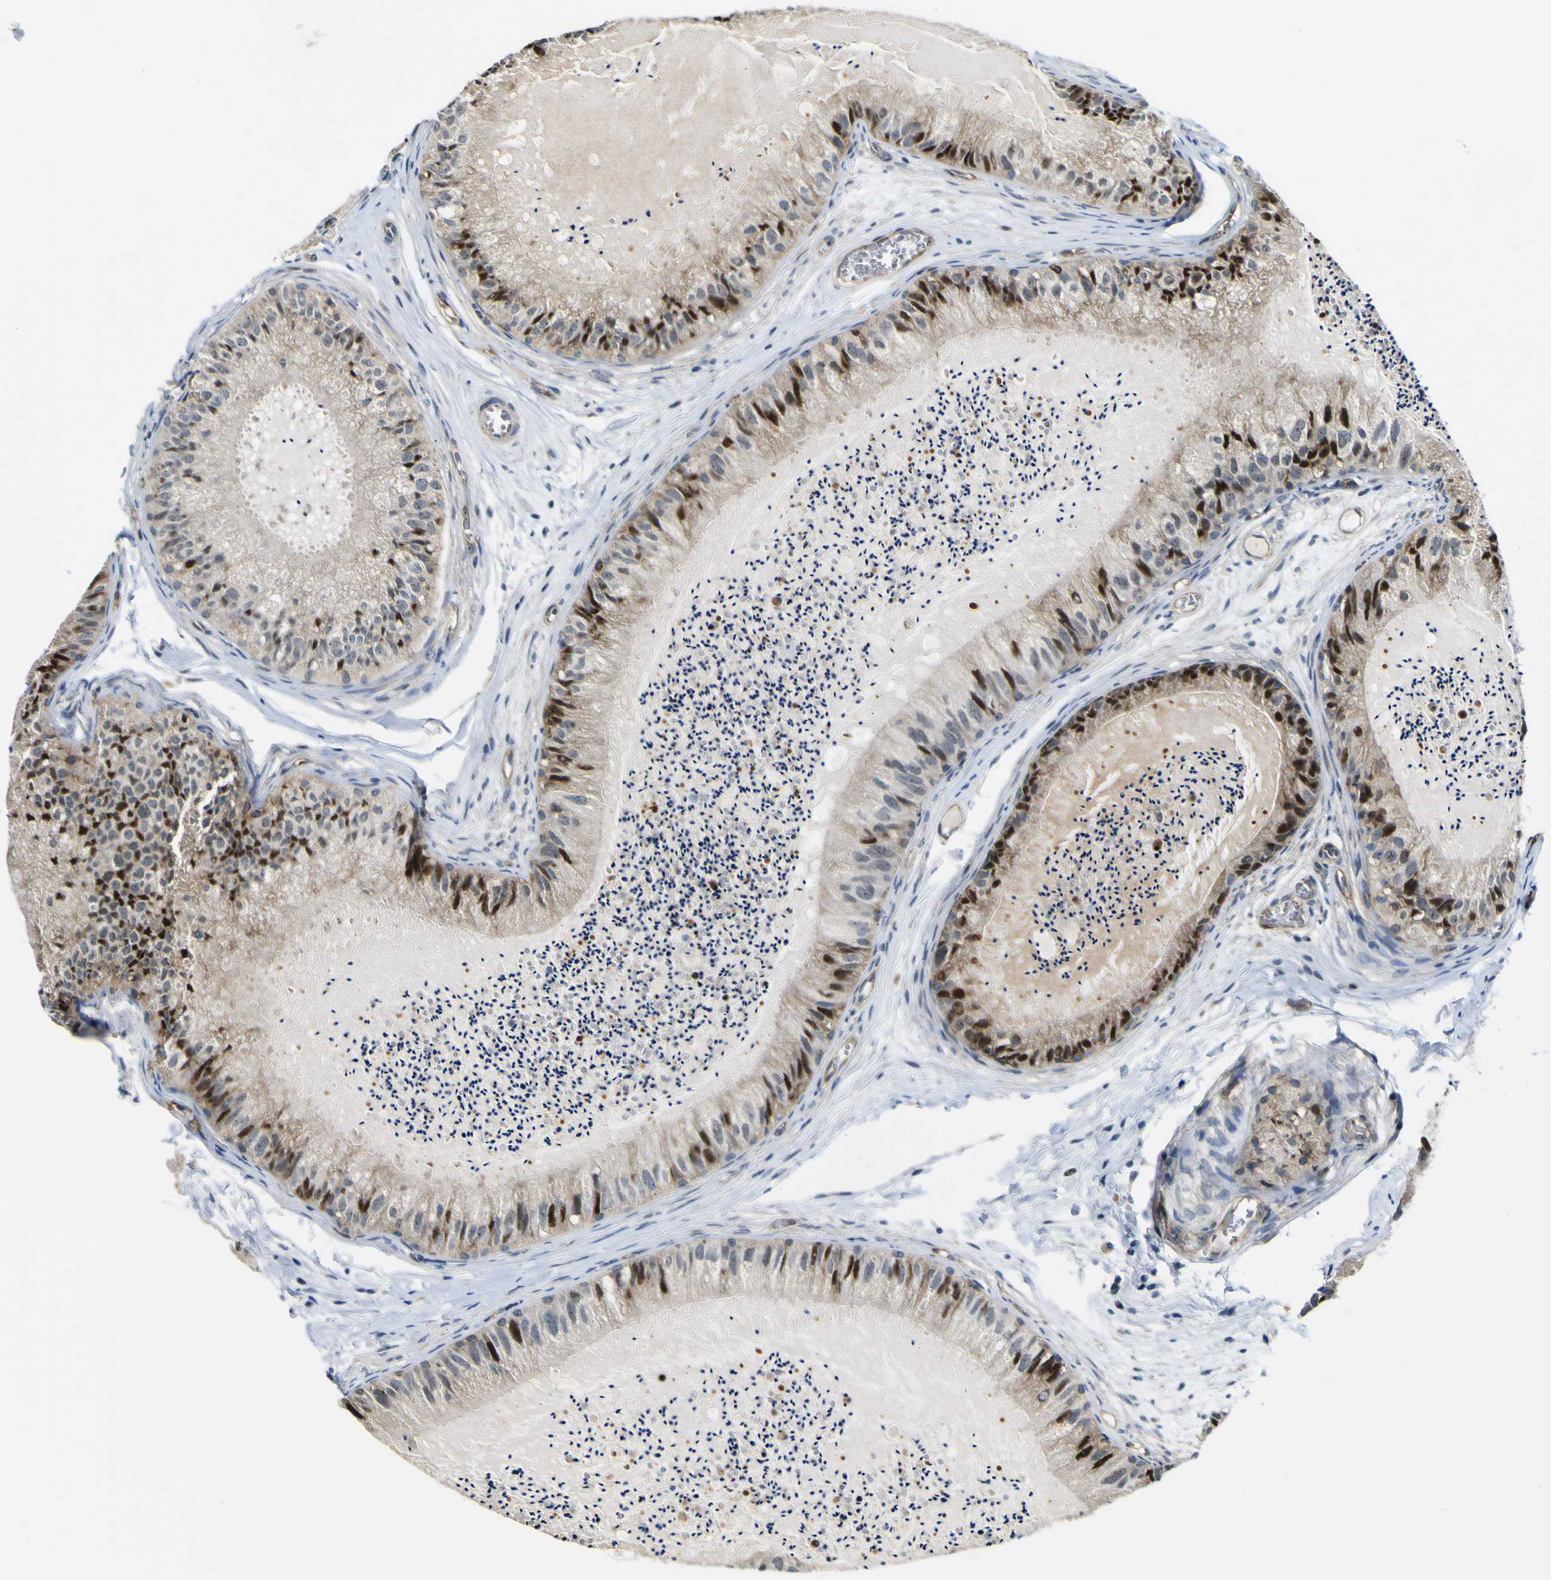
{"staining": {"intensity": "strong", "quantity": "25%-75%", "location": "nuclear"}, "tissue": "epididymis", "cell_type": "Glandular cells", "image_type": "normal", "snomed": [{"axis": "morphology", "description": "Normal tissue, NOS"}, {"axis": "topography", "description": "Epididymis"}], "caption": "Protein analysis of benign epididymis shows strong nuclear expression in approximately 25%-75% of glandular cells. The staining is performed using DAB (3,3'-diaminobenzidine) brown chromogen to label protein expression. The nuclei are counter-stained blue using hematoxylin.", "gene": "KDM7A", "patient": {"sex": "male", "age": 31}}